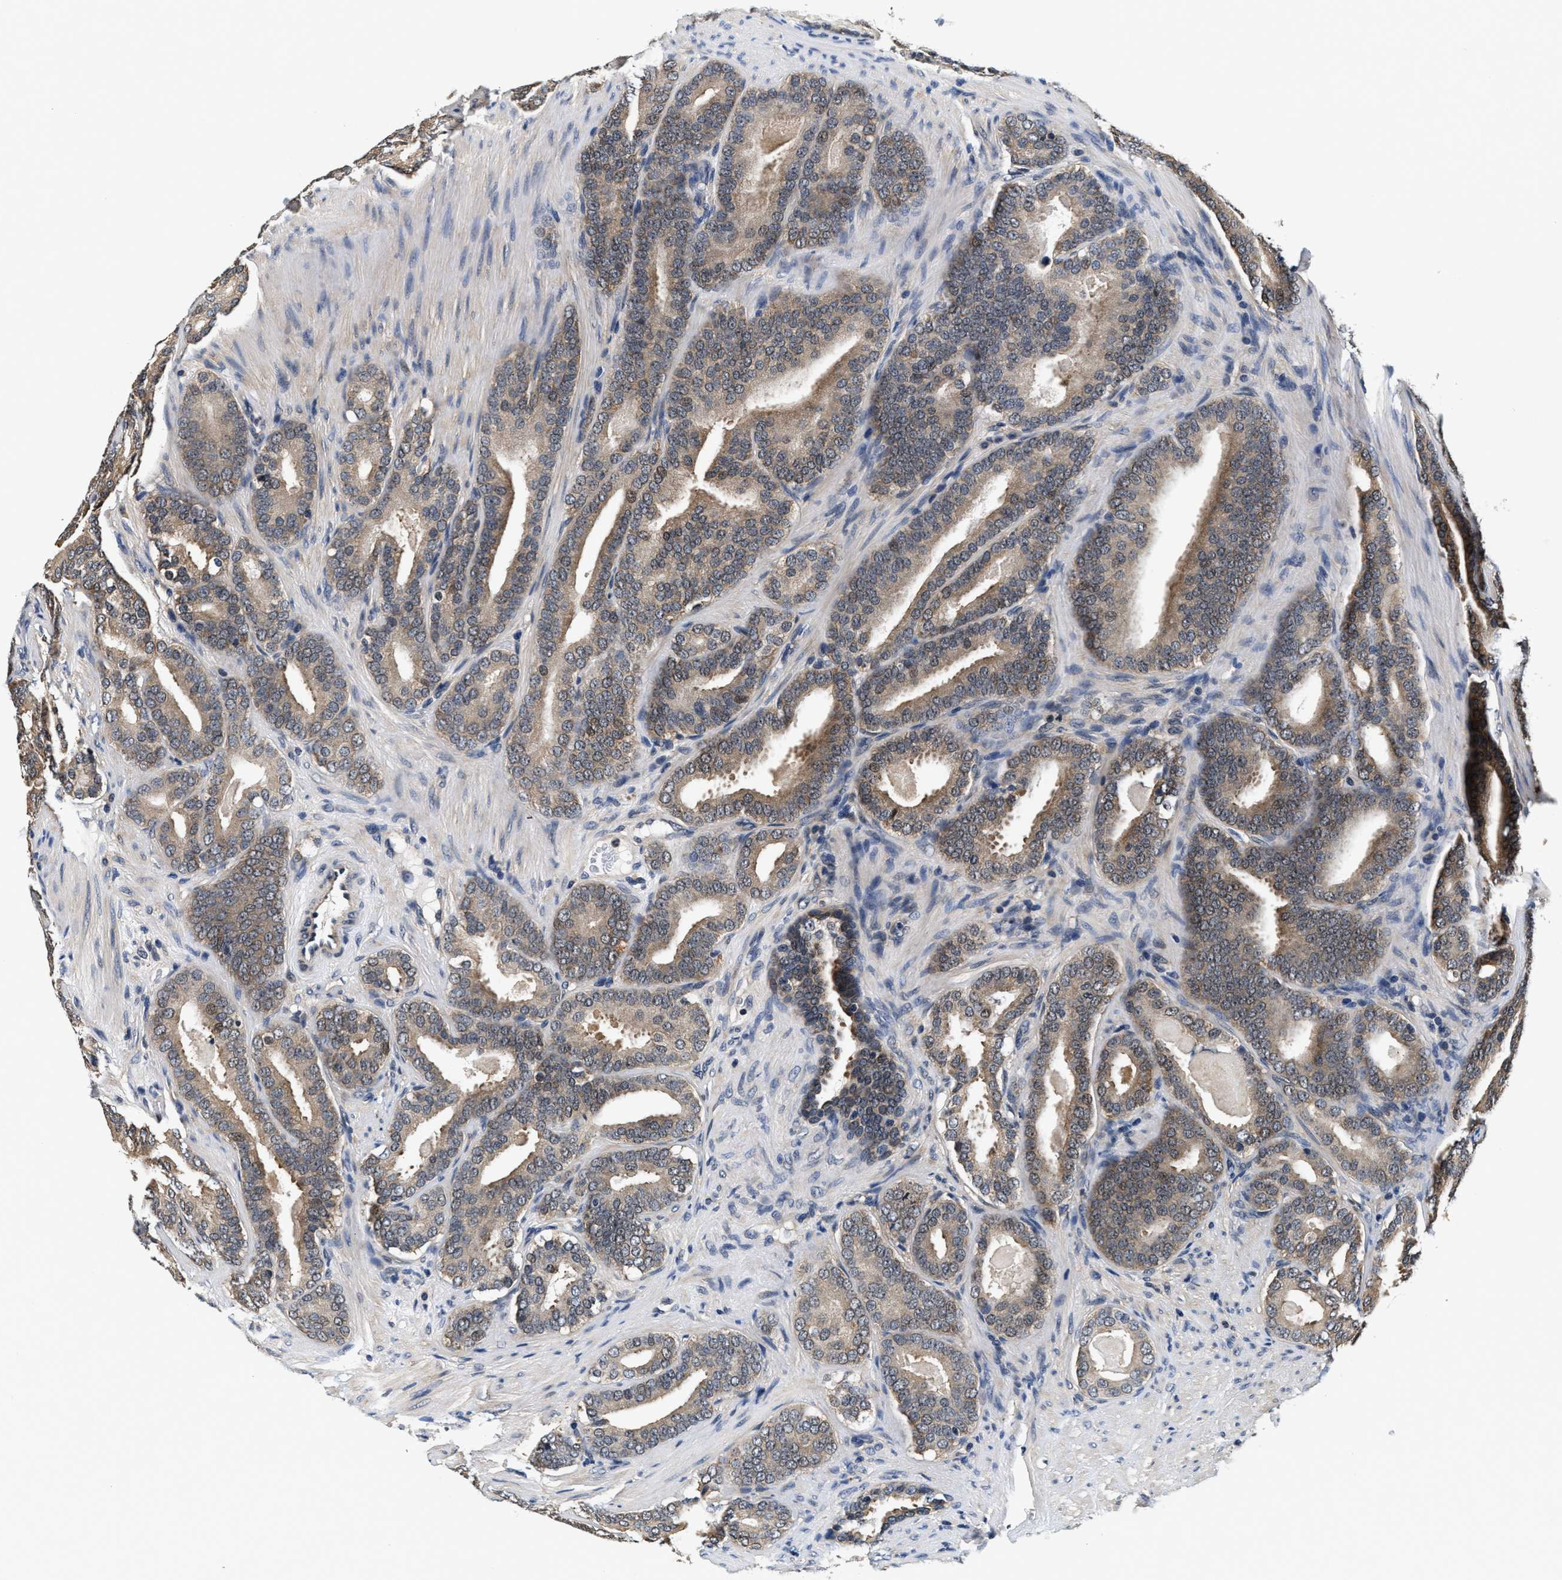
{"staining": {"intensity": "weak", "quantity": ">75%", "location": "cytoplasmic/membranous"}, "tissue": "prostate cancer", "cell_type": "Tumor cells", "image_type": "cancer", "snomed": [{"axis": "morphology", "description": "Adenocarcinoma, High grade"}, {"axis": "topography", "description": "Prostate"}], "caption": "Immunohistochemical staining of prostate adenocarcinoma (high-grade) shows low levels of weak cytoplasmic/membranous staining in about >75% of tumor cells.", "gene": "PHPT1", "patient": {"sex": "male", "age": 60}}